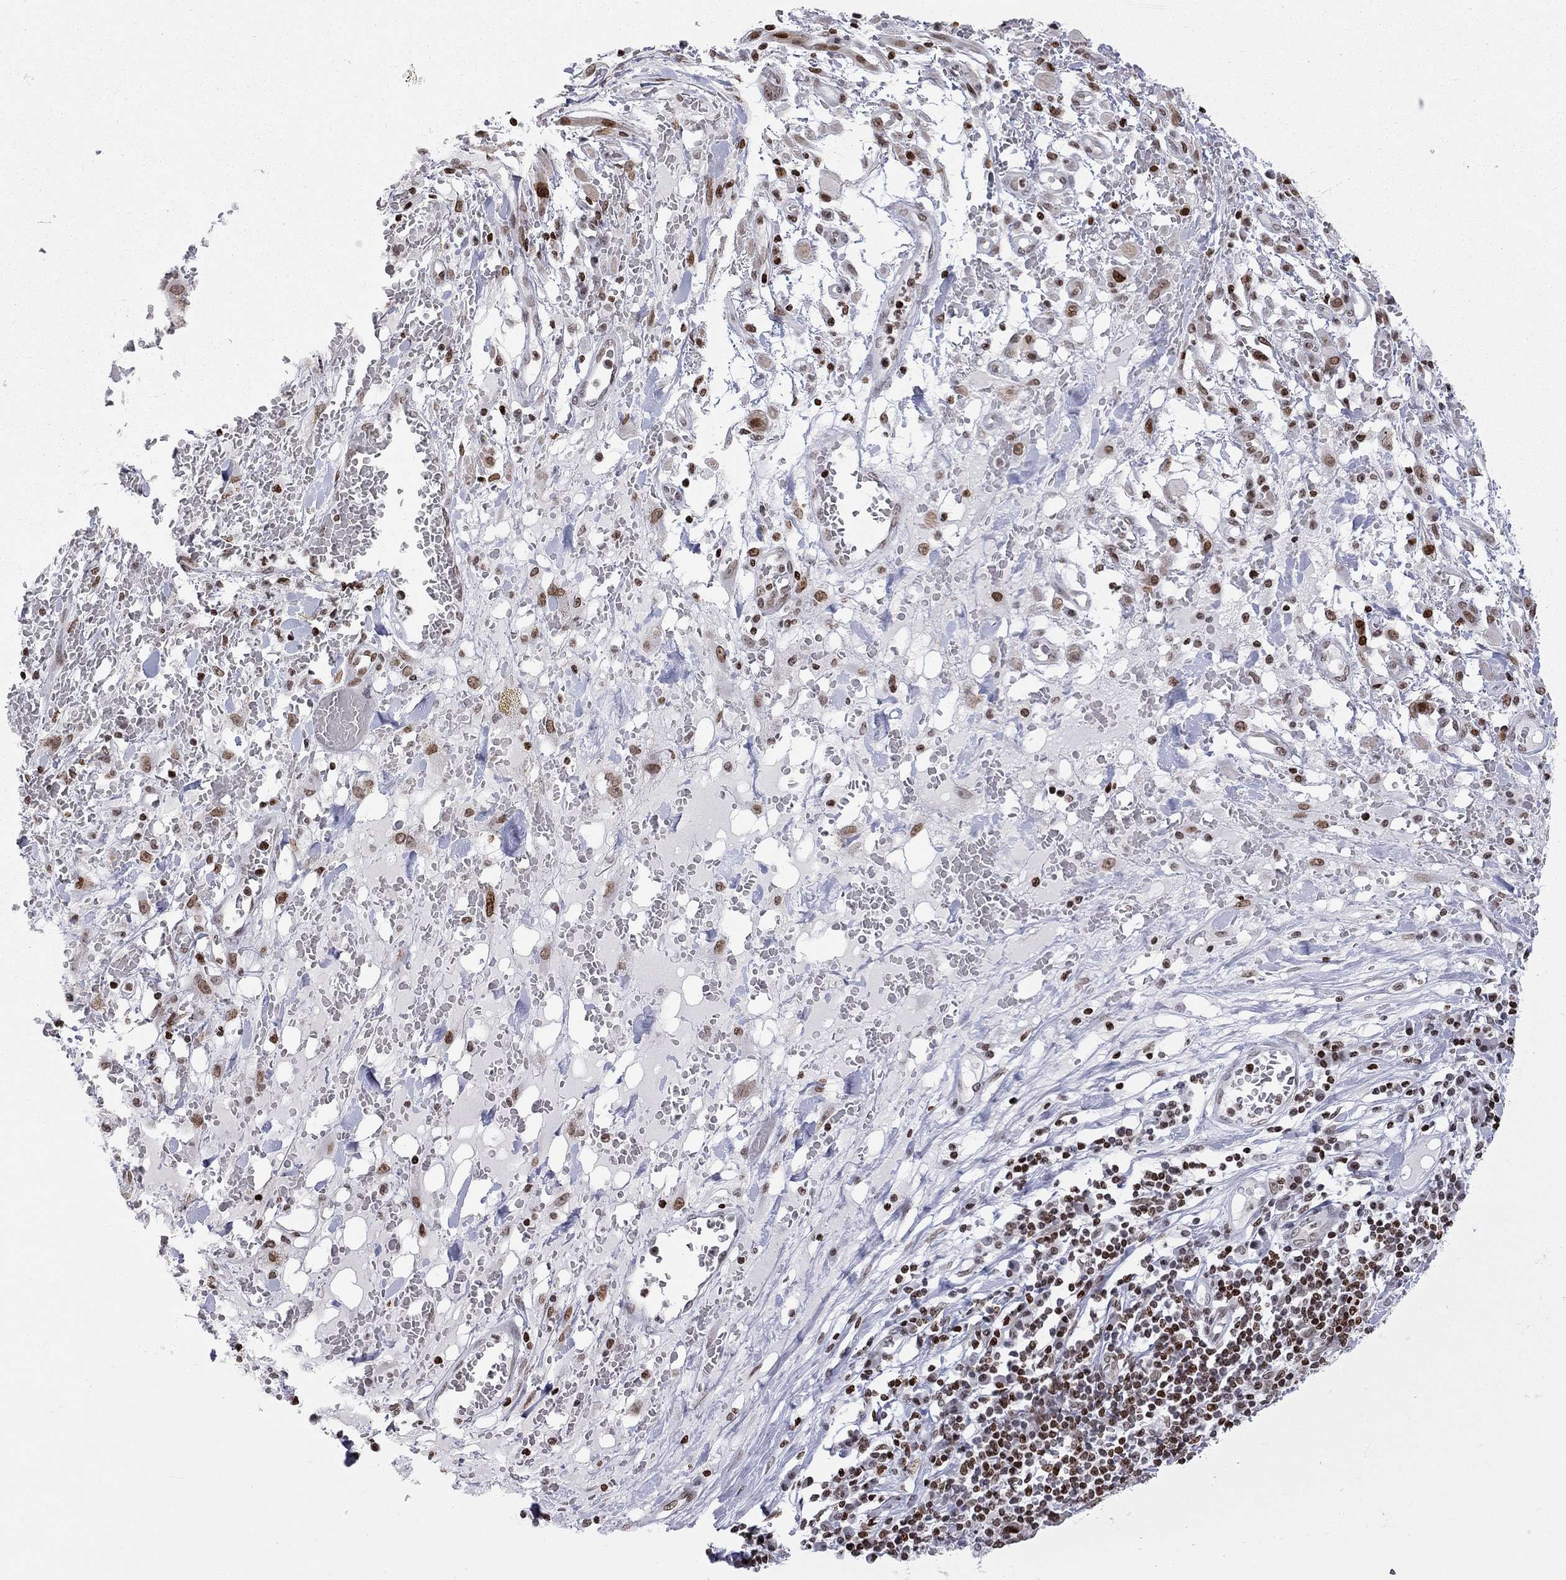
{"staining": {"intensity": "moderate", "quantity": "<25%", "location": "nuclear"}, "tissue": "melanoma", "cell_type": "Tumor cells", "image_type": "cancer", "snomed": [{"axis": "morphology", "description": "Malignant melanoma, NOS"}, {"axis": "topography", "description": "Skin"}], "caption": "Moderate nuclear protein expression is identified in about <25% of tumor cells in melanoma.", "gene": "H2AX", "patient": {"sex": "female", "age": 91}}